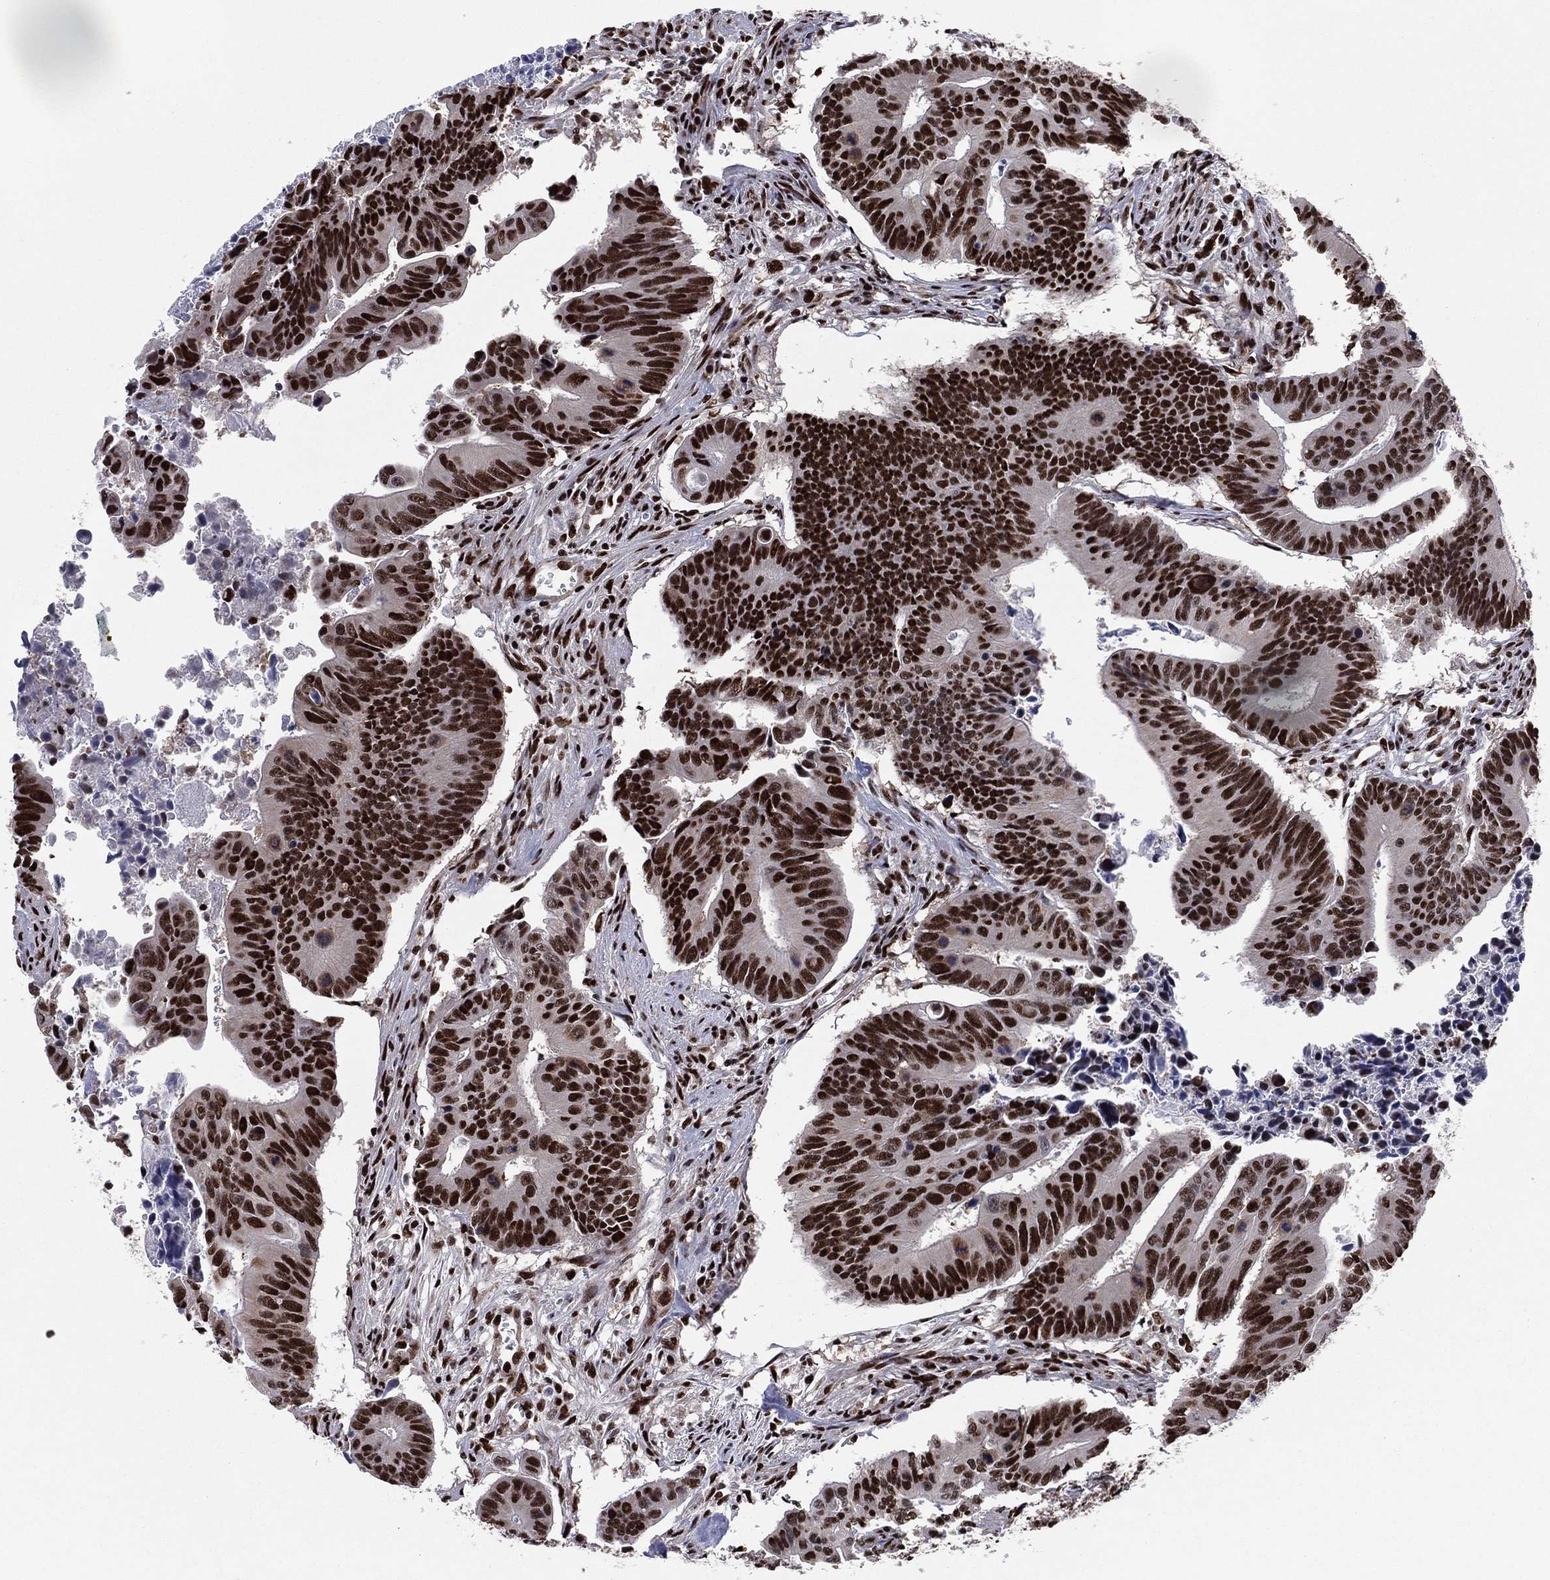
{"staining": {"intensity": "strong", "quantity": ">75%", "location": "nuclear"}, "tissue": "colorectal cancer", "cell_type": "Tumor cells", "image_type": "cancer", "snomed": [{"axis": "morphology", "description": "Adenocarcinoma, NOS"}, {"axis": "topography", "description": "Colon"}], "caption": "Immunohistochemical staining of adenocarcinoma (colorectal) demonstrates high levels of strong nuclear expression in approximately >75% of tumor cells.", "gene": "TP53BP1", "patient": {"sex": "female", "age": 87}}